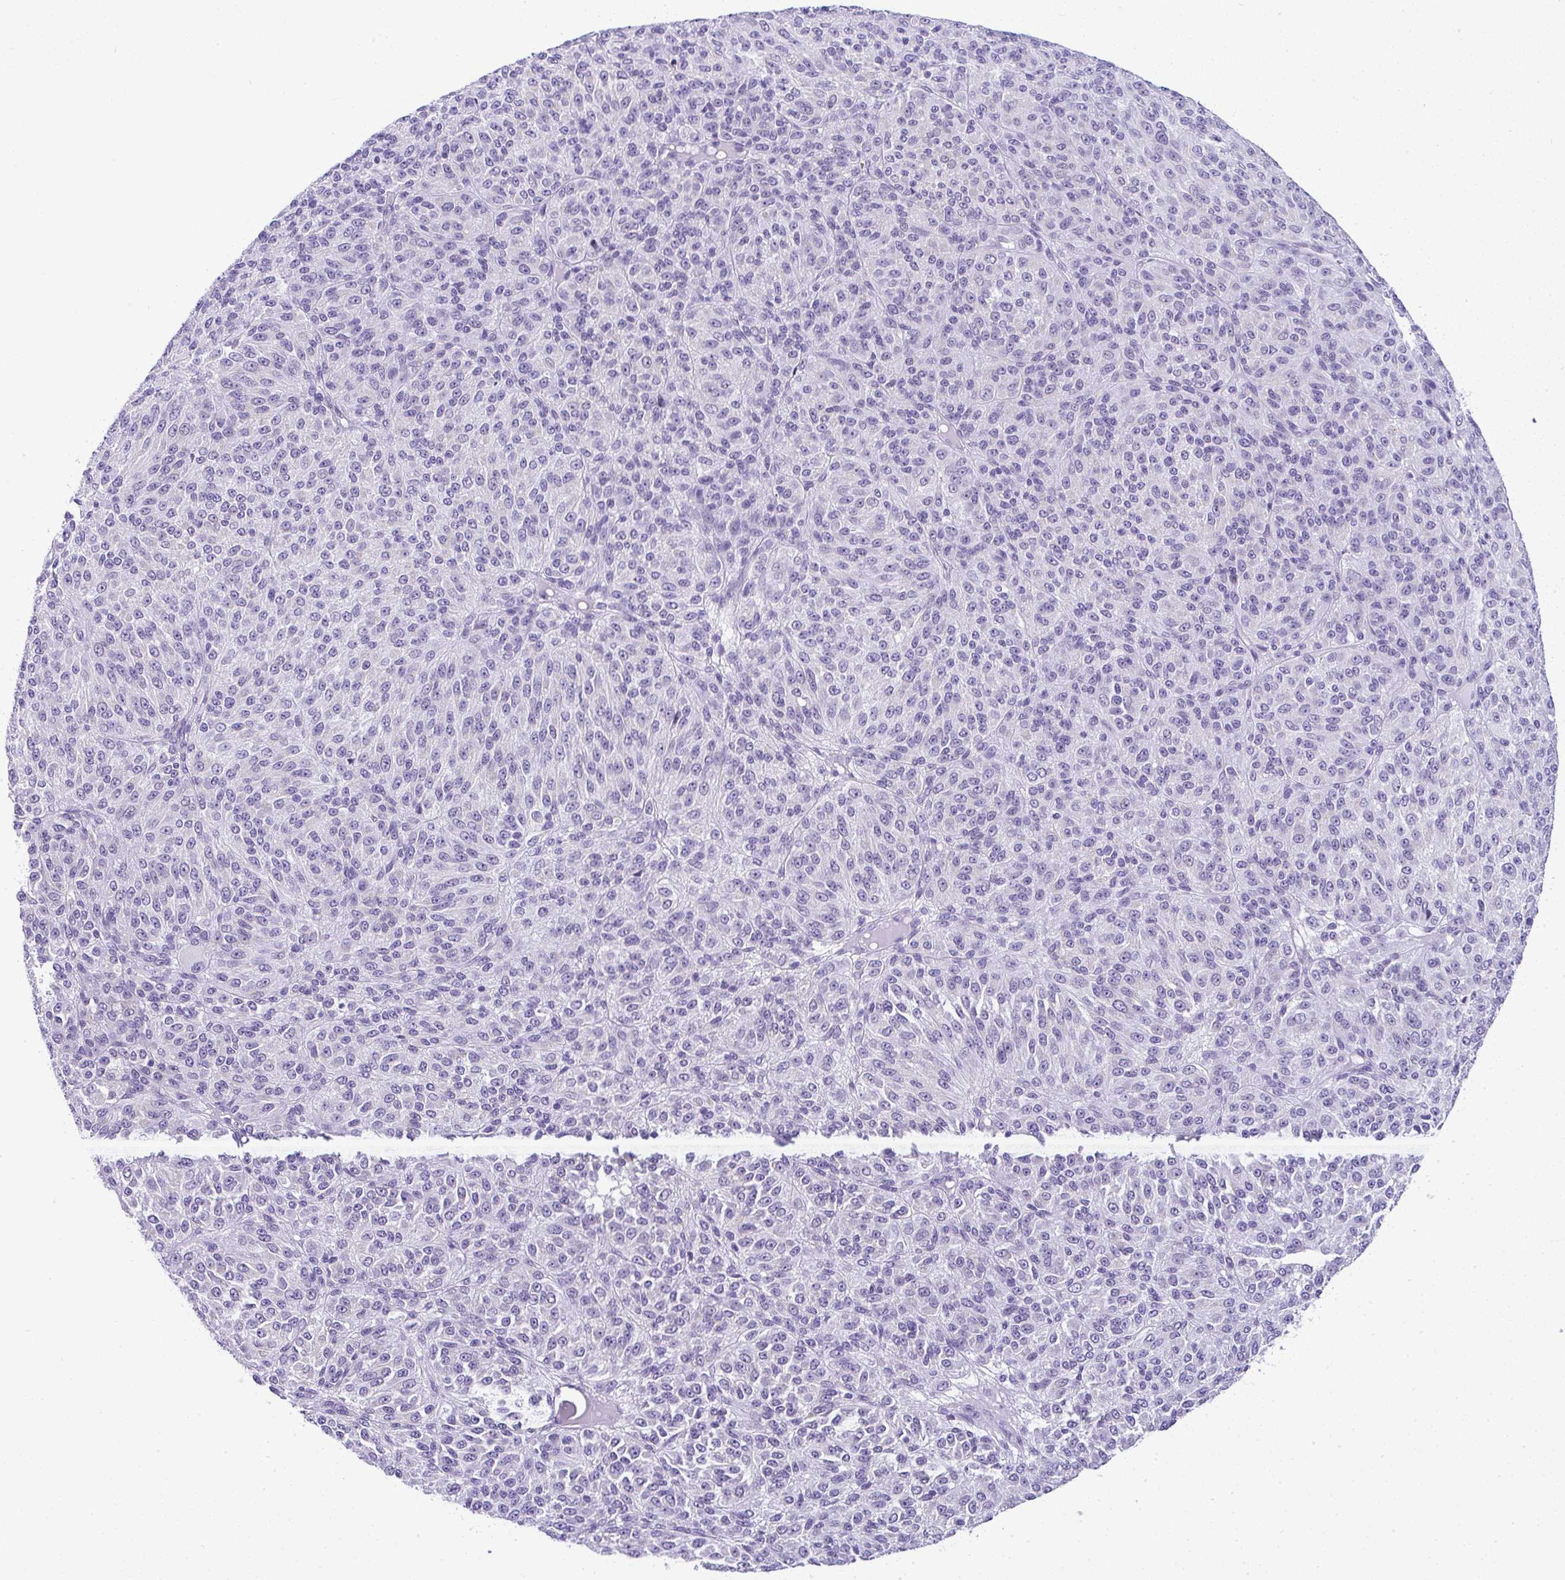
{"staining": {"intensity": "negative", "quantity": "none", "location": "none"}, "tissue": "melanoma", "cell_type": "Tumor cells", "image_type": "cancer", "snomed": [{"axis": "morphology", "description": "Malignant melanoma, Metastatic site"}, {"axis": "topography", "description": "Brain"}], "caption": "Histopathology image shows no protein expression in tumor cells of melanoma tissue.", "gene": "RNF183", "patient": {"sex": "female", "age": 56}}